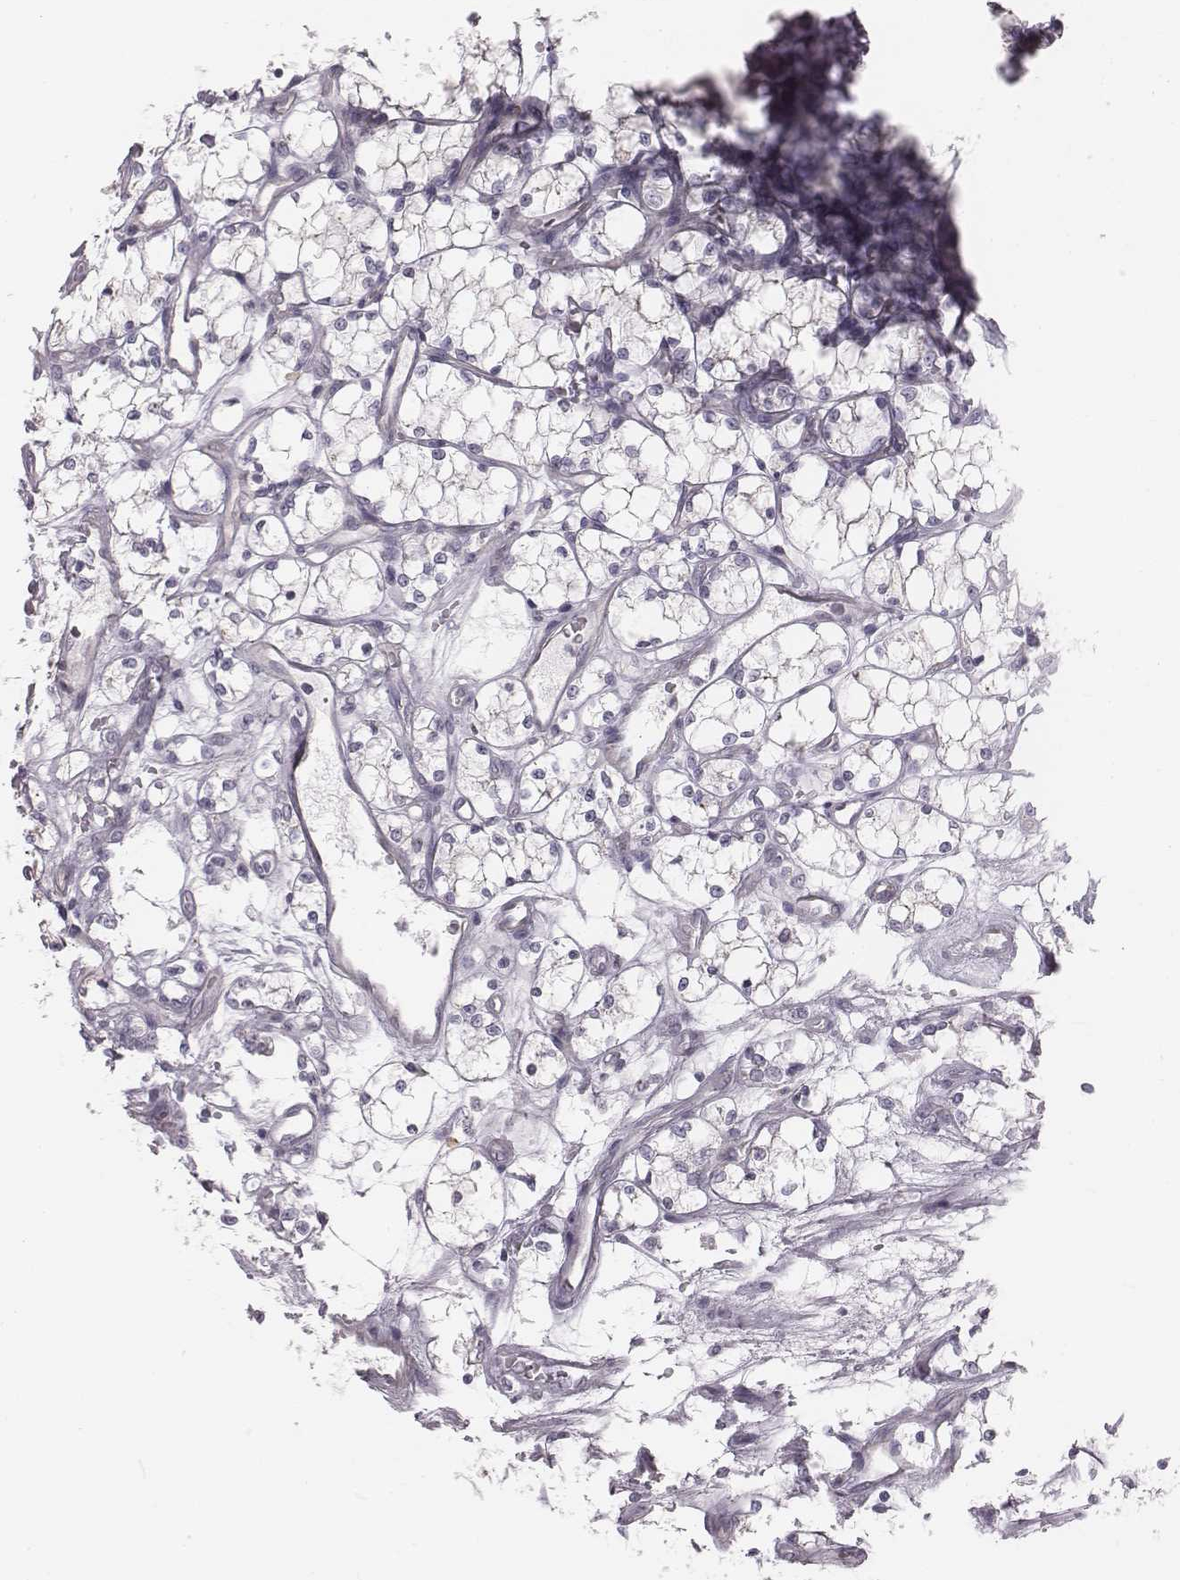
{"staining": {"intensity": "negative", "quantity": "none", "location": "none"}, "tissue": "renal cancer", "cell_type": "Tumor cells", "image_type": "cancer", "snomed": [{"axis": "morphology", "description": "Adenocarcinoma, NOS"}, {"axis": "topography", "description": "Kidney"}], "caption": "Immunohistochemistry photomicrograph of neoplastic tissue: adenocarcinoma (renal) stained with DAB (3,3'-diaminobenzidine) shows no significant protein expression in tumor cells.", "gene": "C6orf58", "patient": {"sex": "female", "age": 69}}